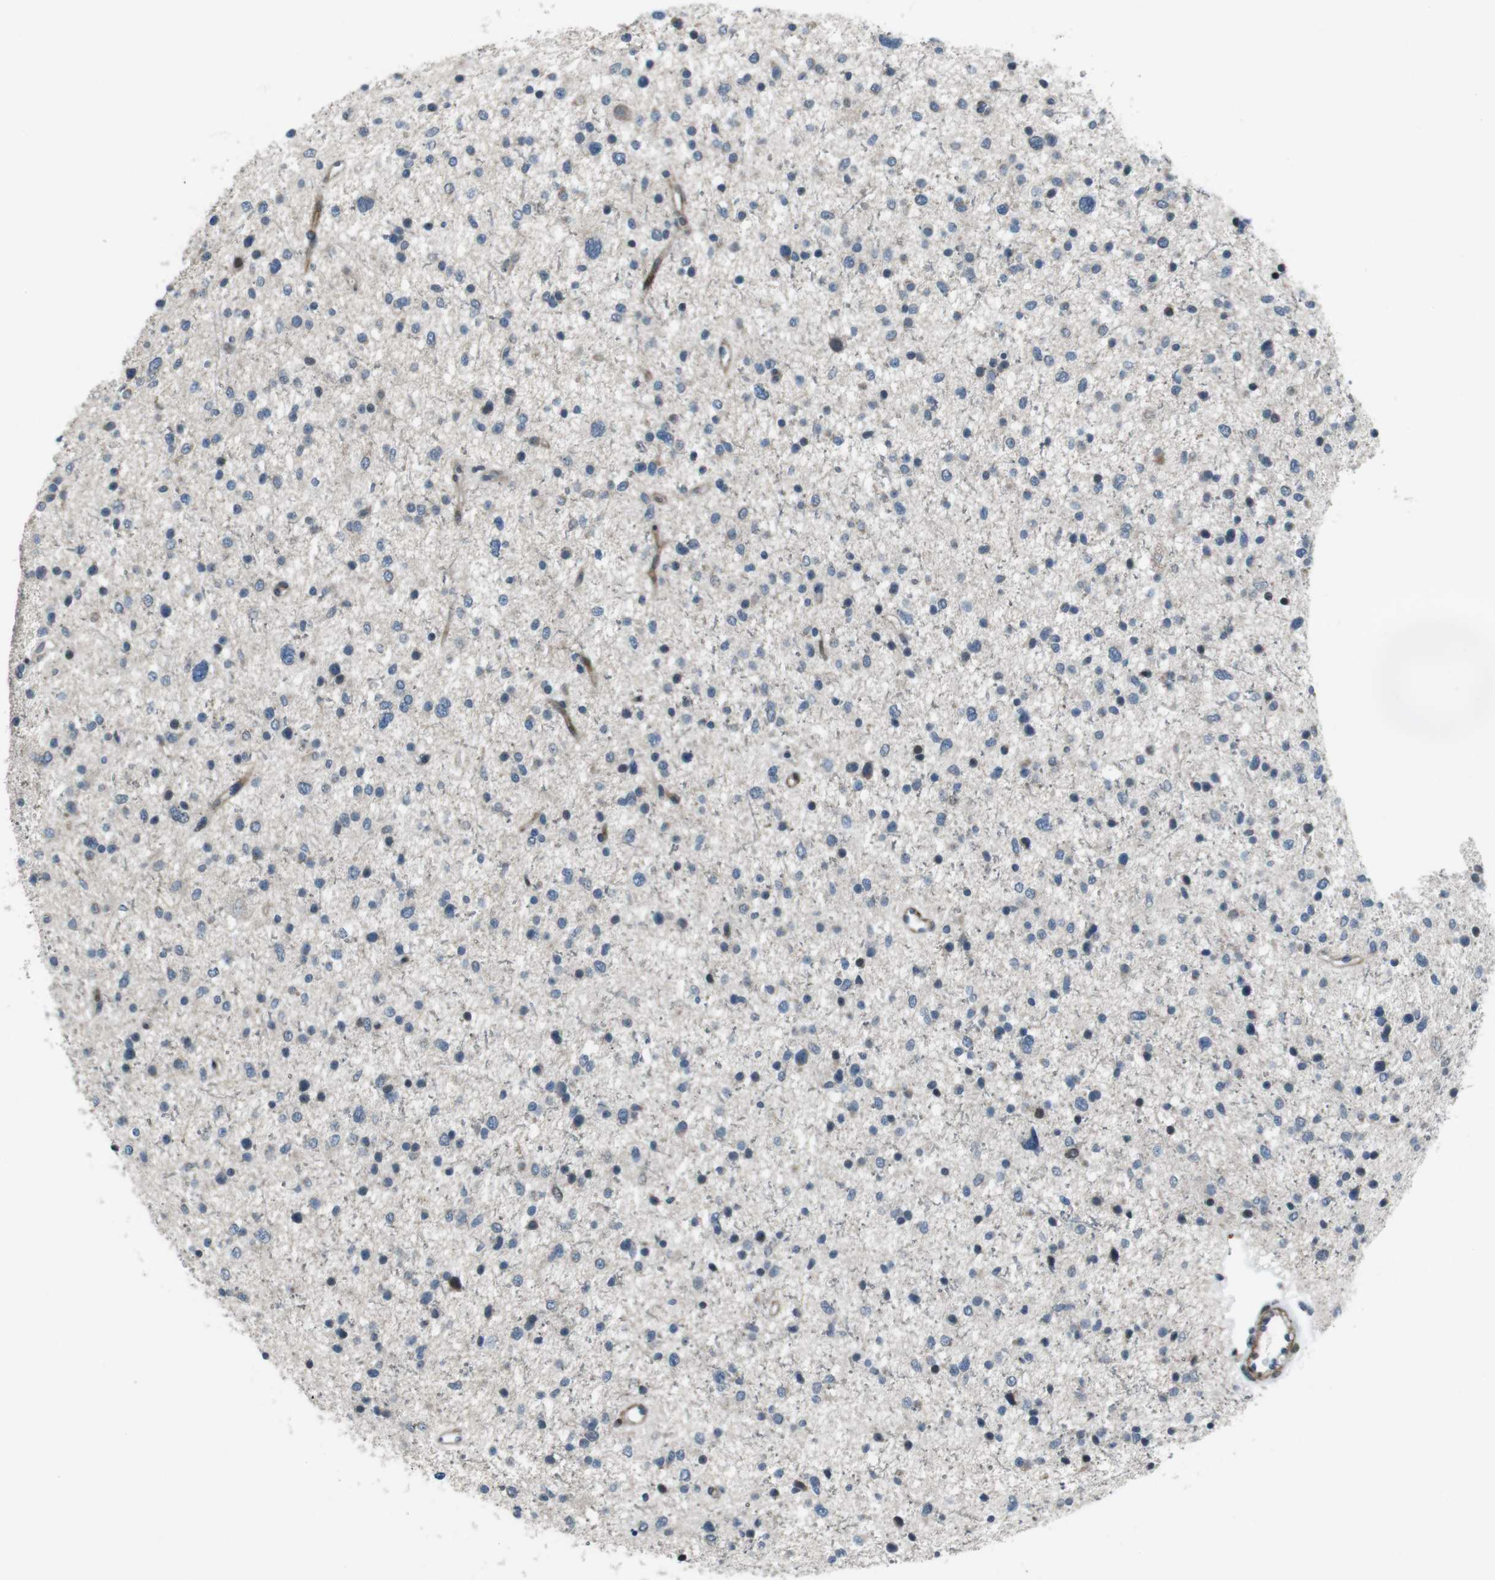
{"staining": {"intensity": "negative", "quantity": "none", "location": "none"}, "tissue": "glioma", "cell_type": "Tumor cells", "image_type": "cancer", "snomed": [{"axis": "morphology", "description": "Glioma, malignant, Low grade"}, {"axis": "topography", "description": "Brain"}], "caption": "Tumor cells show no significant staining in low-grade glioma (malignant).", "gene": "PBRM1", "patient": {"sex": "female", "age": 37}}